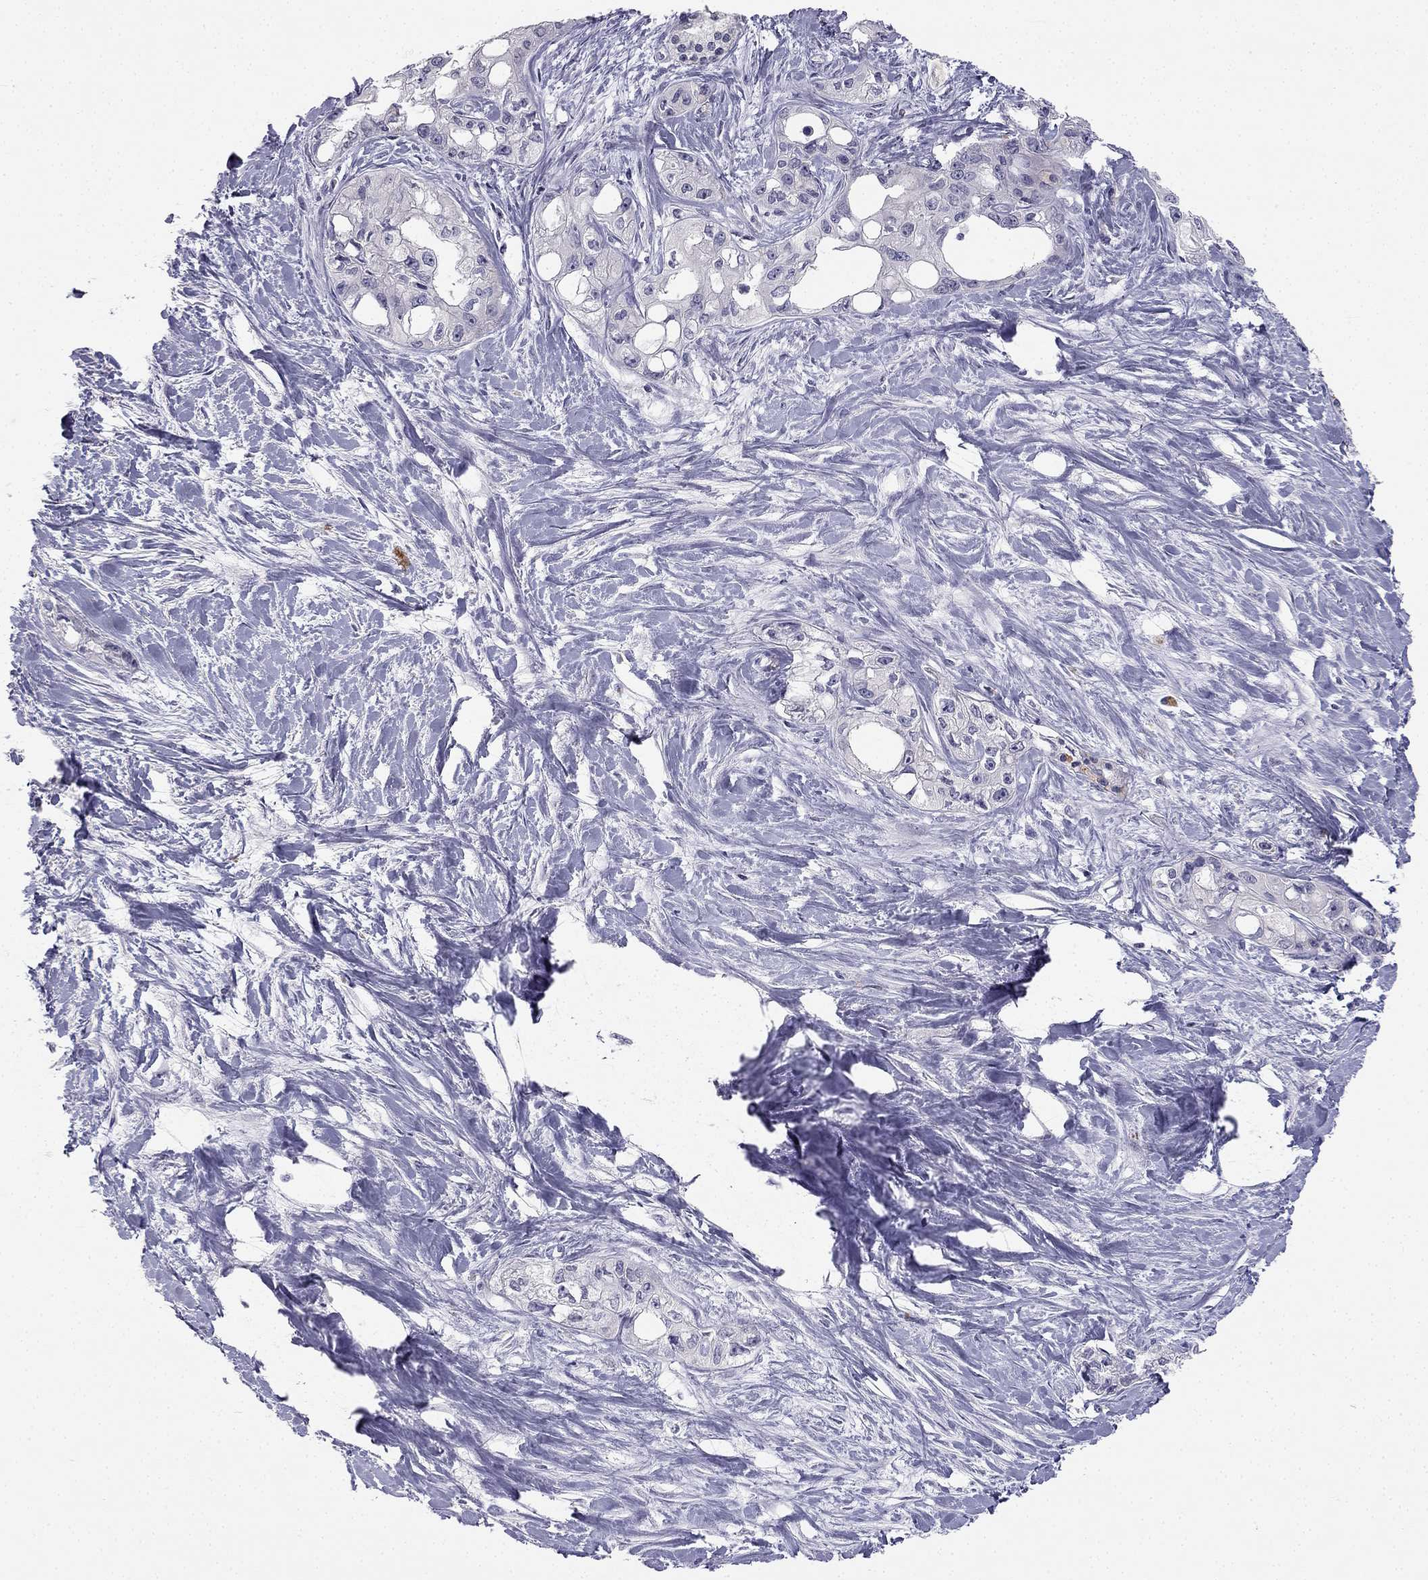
{"staining": {"intensity": "negative", "quantity": "none", "location": "none"}, "tissue": "pancreatic cancer", "cell_type": "Tumor cells", "image_type": "cancer", "snomed": [{"axis": "morphology", "description": "Adenocarcinoma, NOS"}, {"axis": "topography", "description": "Pancreas"}], "caption": "DAB immunohistochemical staining of pancreatic cancer reveals no significant staining in tumor cells.", "gene": "C16orf89", "patient": {"sex": "female", "age": 50}}